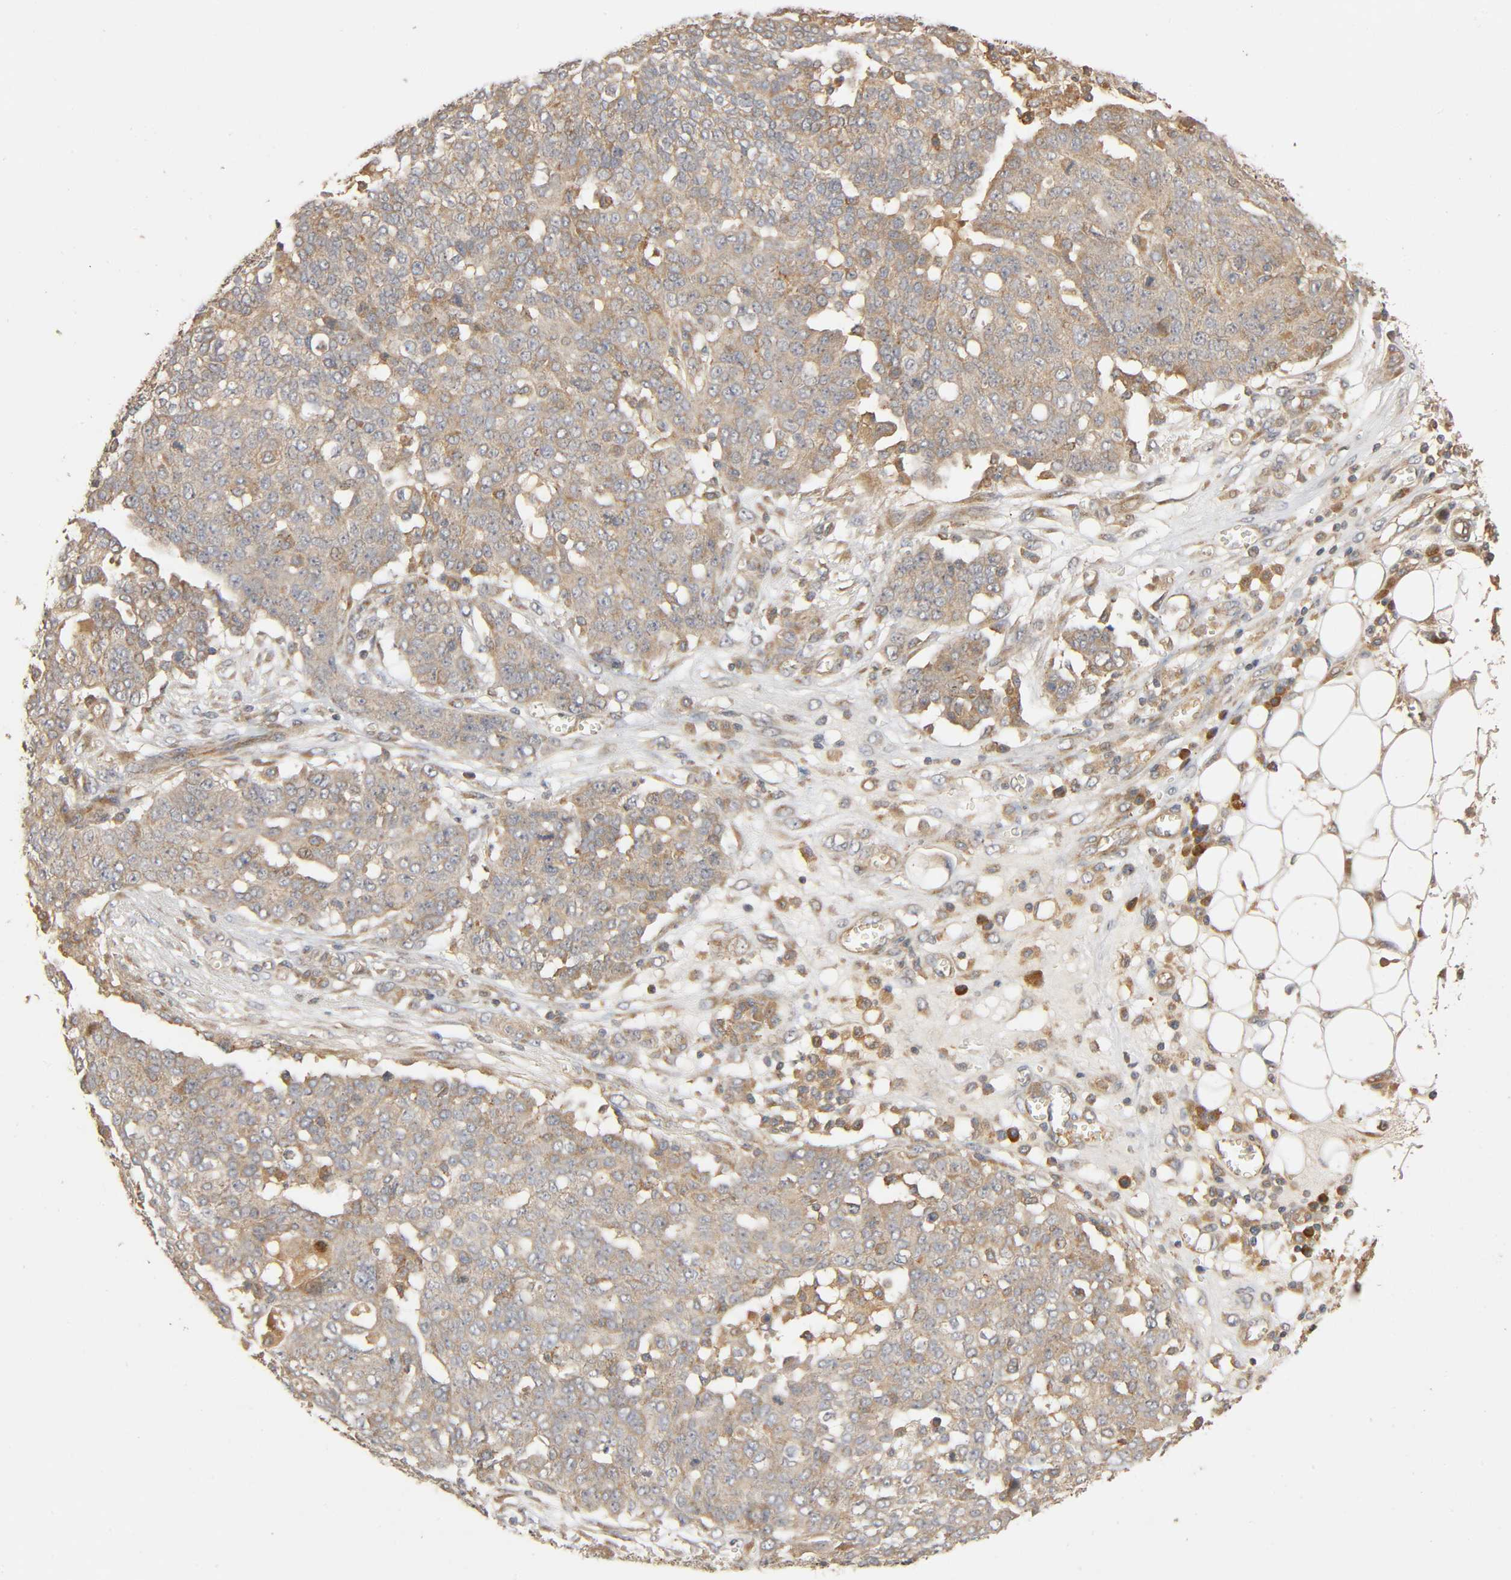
{"staining": {"intensity": "weak", "quantity": "25%-75%", "location": "cytoplasmic/membranous"}, "tissue": "ovarian cancer", "cell_type": "Tumor cells", "image_type": "cancer", "snomed": [{"axis": "morphology", "description": "Cystadenocarcinoma, serous, NOS"}, {"axis": "topography", "description": "Soft tissue"}, {"axis": "topography", "description": "Ovary"}], "caption": "IHC histopathology image of neoplastic tissue: human ovarian cancer (serous cystadenocarcinoma) stained using IHC reveals low levels of weak protein expression localized specifically in the cytoplasmic/membranous of tumor cells, appearing as a cytoplasmic/membranous brown color.", "gene": "SGSM1", "patient": {"sex": "female", "age": 57}}